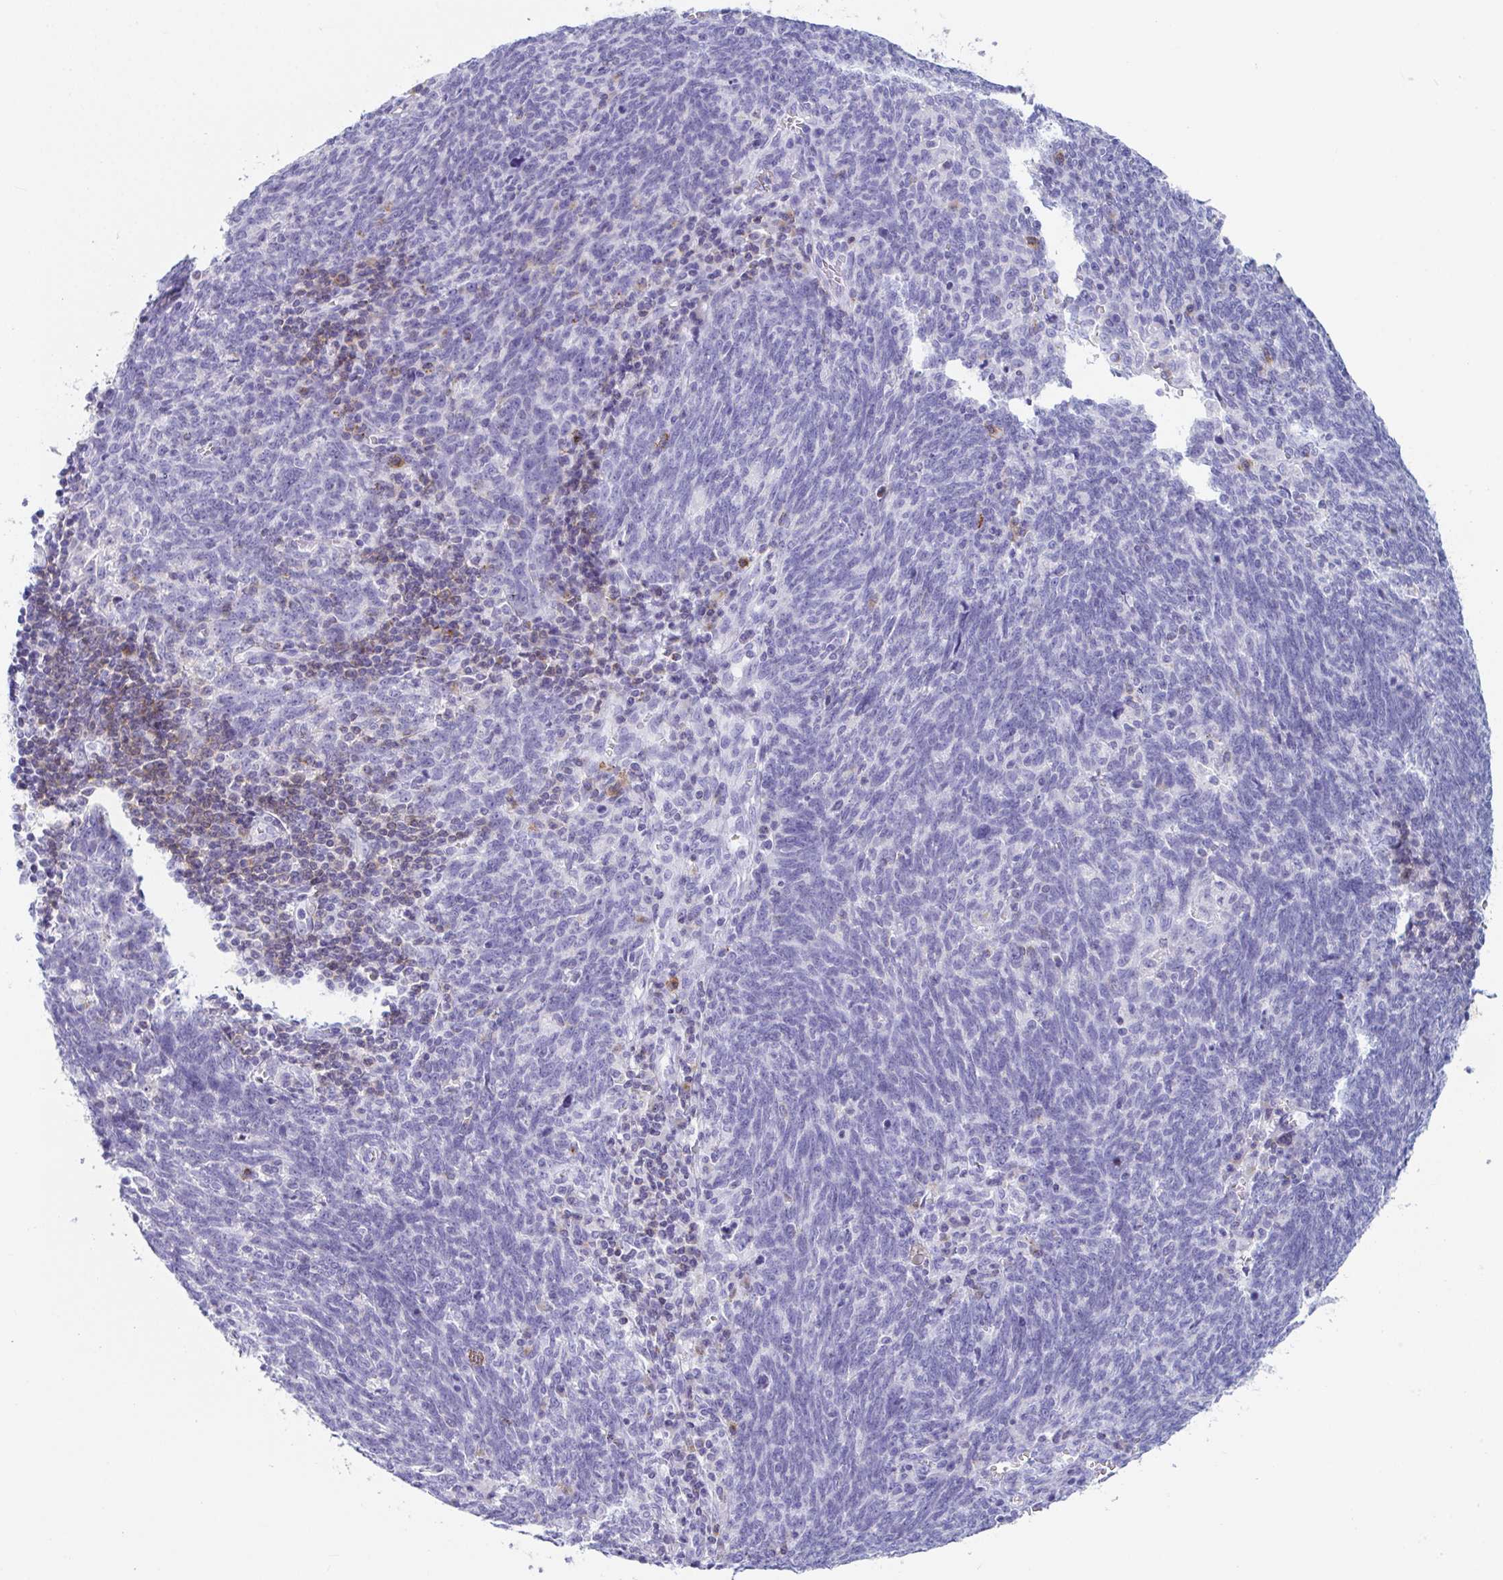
{"staining": {"intensity": "negative", "quantity": "none", "location": "none"}, "tissue": "lung cancer", "cell_type": "Tumor cells", "image_type": "cancer", "snomed": [{"axis": "morphology", "description": "Squamous cell carcinoma, NOS"}, {"axis": "topography", "description": "Lung"}], "caption": "A high-resolution image shows immunohistochemistry (IHC) staining of lung cancer, which demonstrates no significant expression in tumor cells.", "gene": "PLA2G1B", "patient": {"sex": "female", "age": 72}}